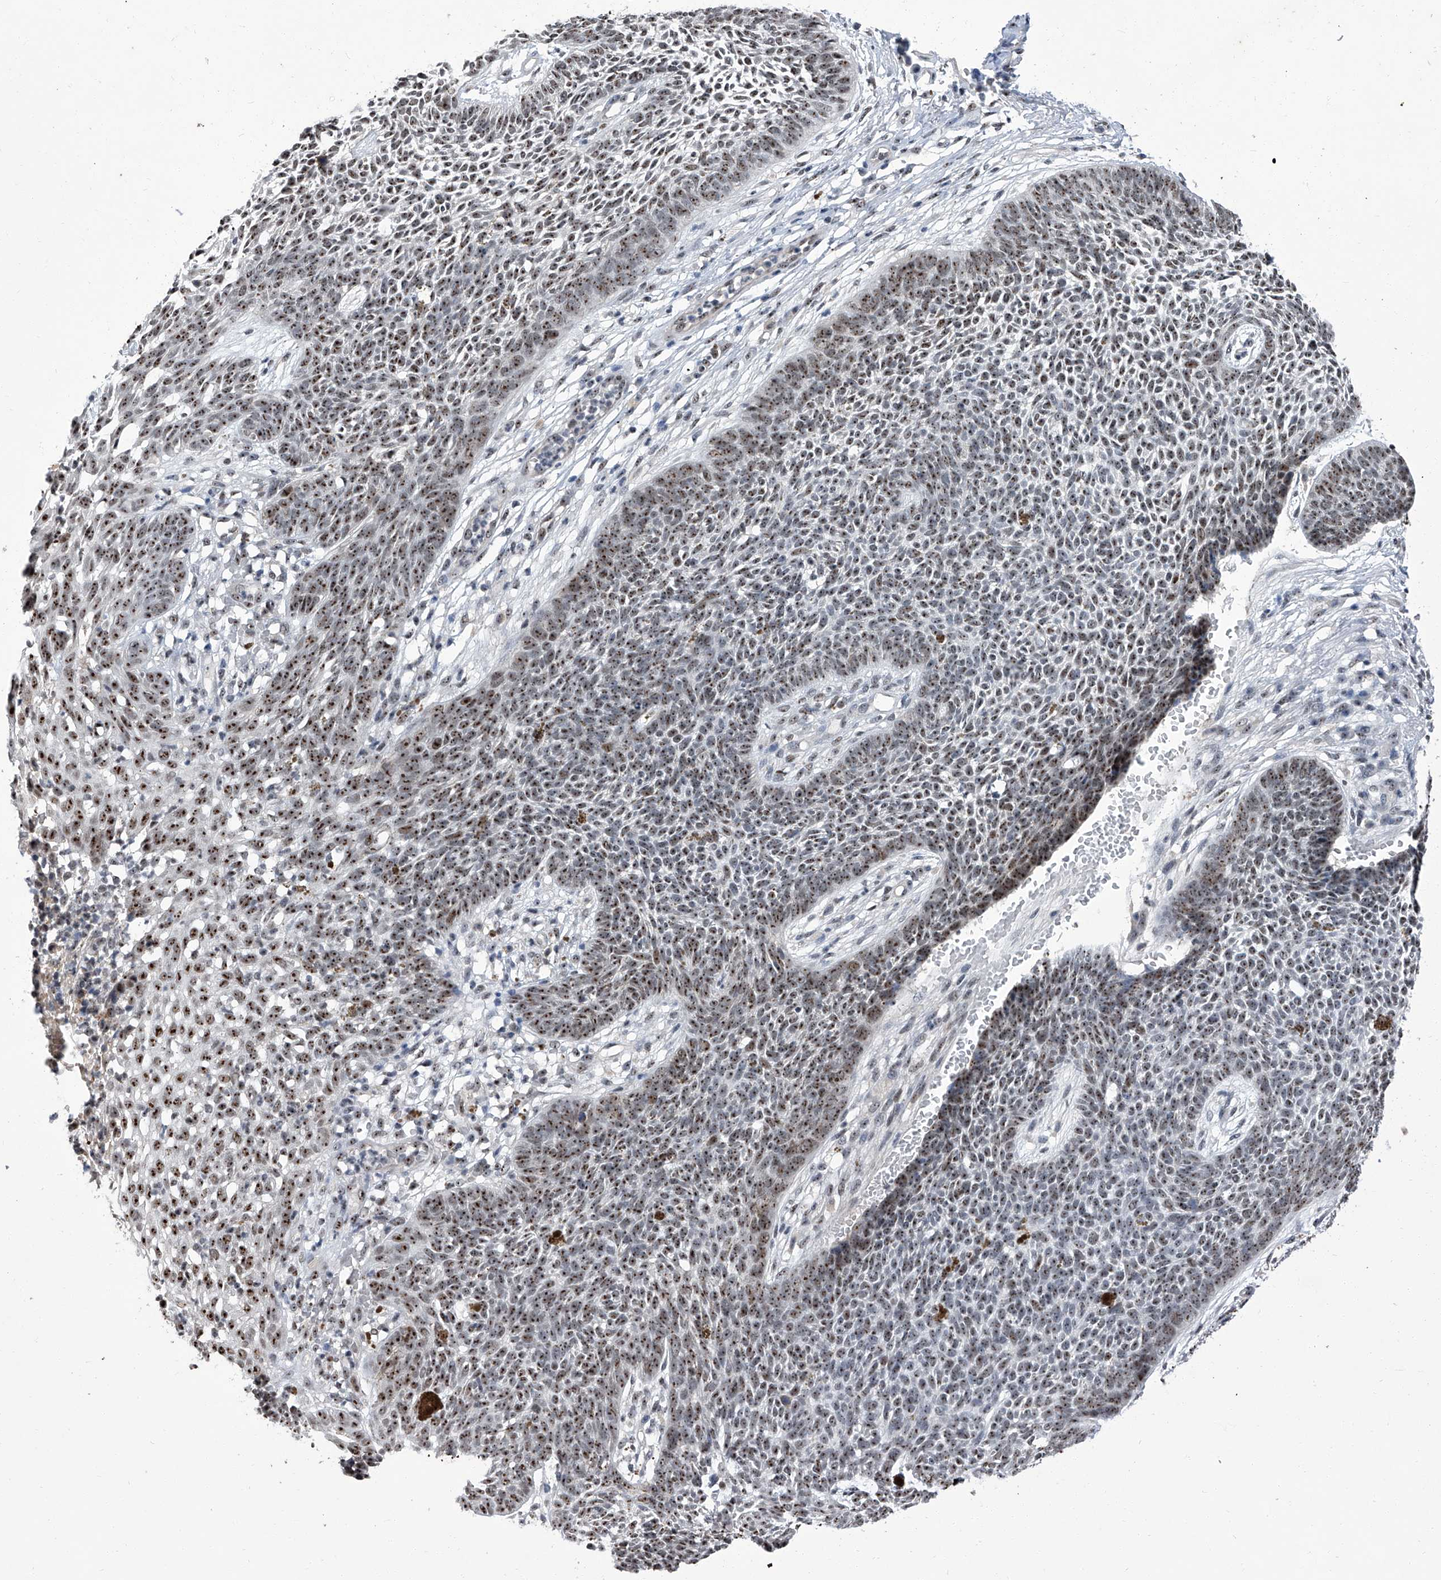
{"staining": {"intensity": "moderate", "quantity": ">75%", "location": "nuclear"}, "tissue": "skin cancer", "cell_type": "Tumor cells", "image_type": "cancer", "snomed": [{"axis": "morphology", "description": "Basal cell carcinoma"}, {"axis": "topography", "description": "Skin"}], "caption": "Immunohistochemical staining of skin basal cell carcinoma displays medium levels of moderate nuclear expression in approximately >75% of tumor cells. (brown staining indicates protein expression, while blue staining denotes nuclei).", "gene": "CMTR1", "patient": {"sex": "female", "age": 84}}